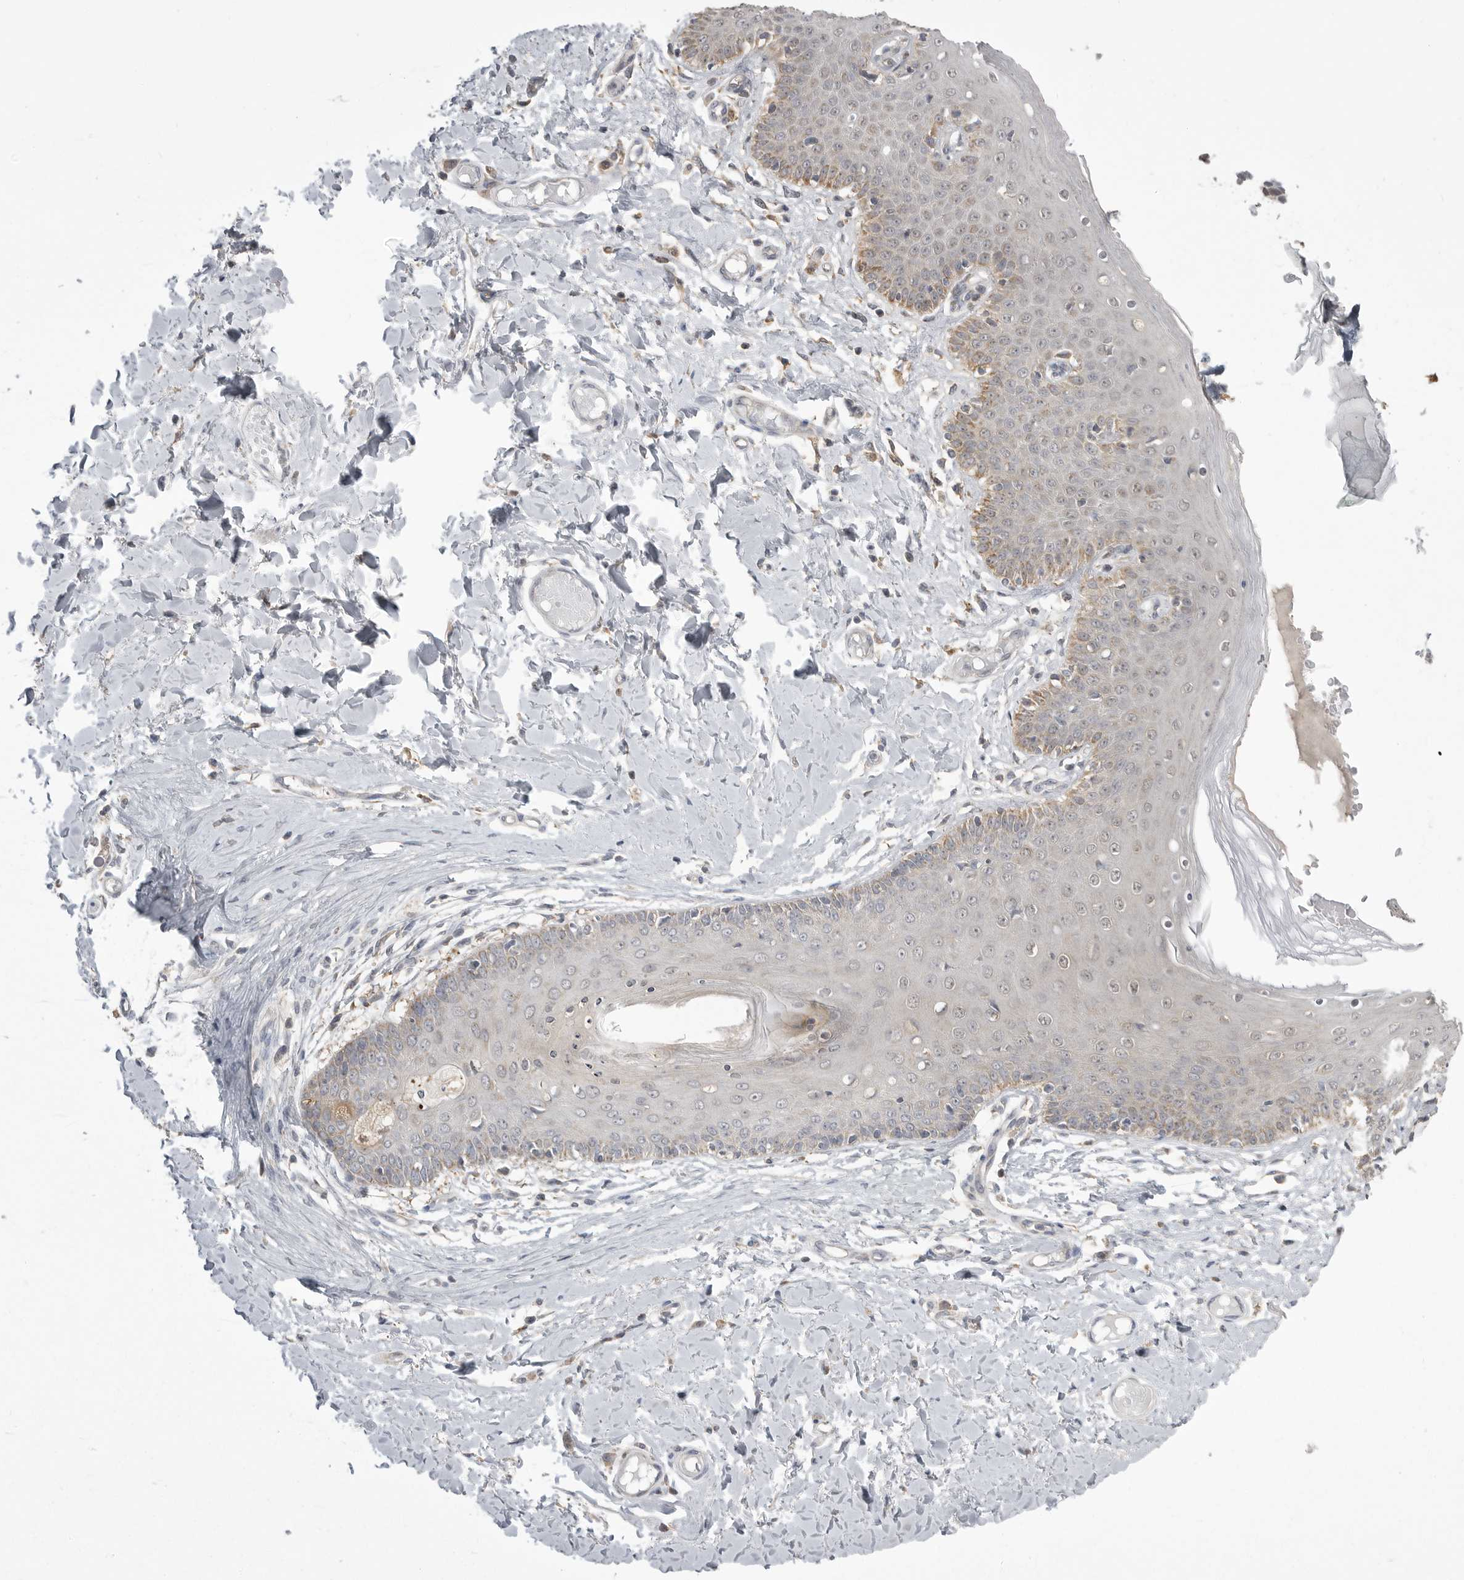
{"staining": {"intensity": "moderate", "quantity": "<25%", "location": "cytoplasmic/membranous"}, "tissue": "skin", "cell_type": "Epidermal cells", "image_type": "normal", "snomed": [{"axis": "morphology", "description": "Normal tissue, NOS"}, {"axis": "topography", "description": "Vulva"}], "caption": "Benign skin demonstrates moderate cytoplasmic/membranous staining in approximately <25% of epidermal cells Using DAB (brown) and hematoxylin (blue) stains, captured at high magnification using brightfield microscopy..", "gene": "KYAT3", "patient": {"sex": "female", "age": 66}}